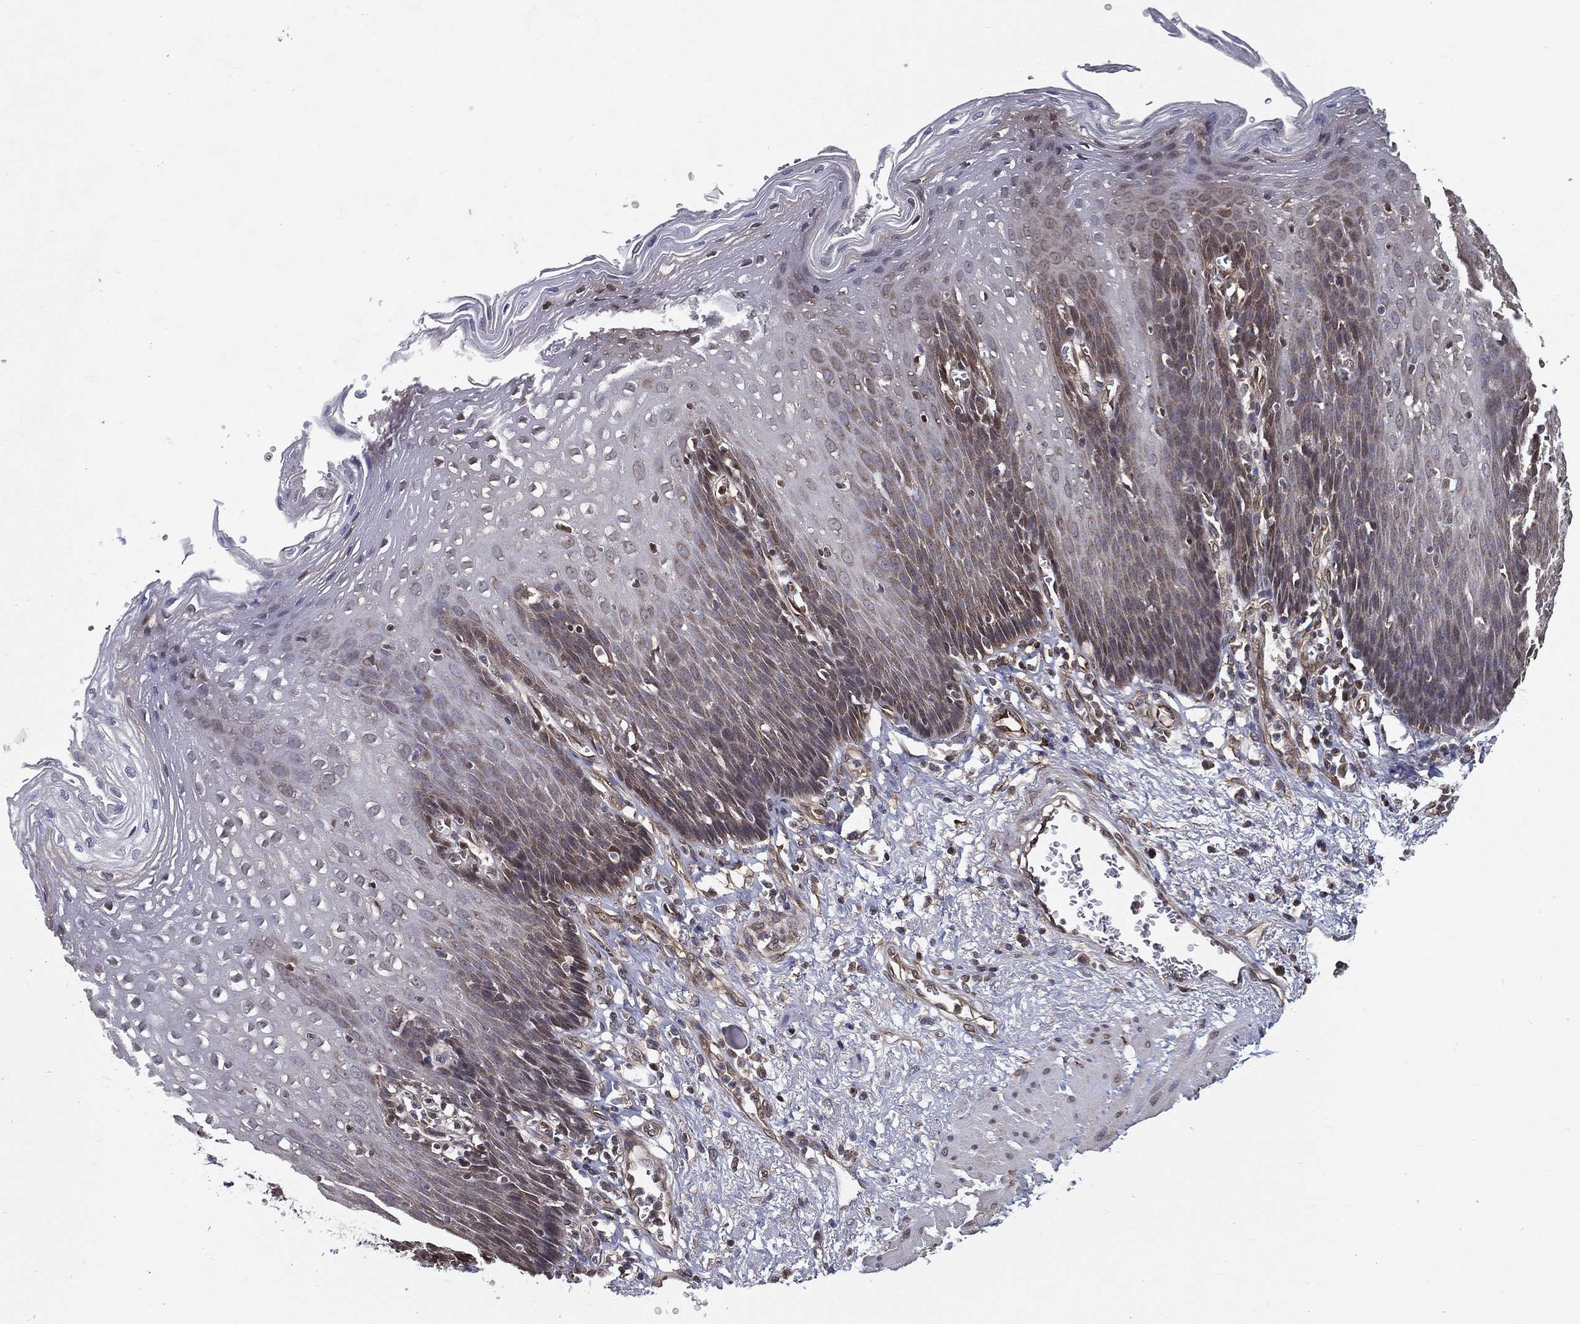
{"staining": {"intensity": "weak", "quantity": "<25%", "location": "cytoplasmic/membranous,nuclear"}, "tissue": "esophagus", "cell_type": "Squamous epithelial cells", "image_type": "normal", "snomed": [{"axis": "morphology", "description": "Normal tissue, NOS"}, {"axis": "topography", "description": "Esophagus"}], "caption": "Squamous epithelial cells show no significant protein positivity in benign esophagus. (IHC, brightfield microscopy, high magnification).", "gene": "CERS2", "patient": {"sex": "male", "age": 57}}